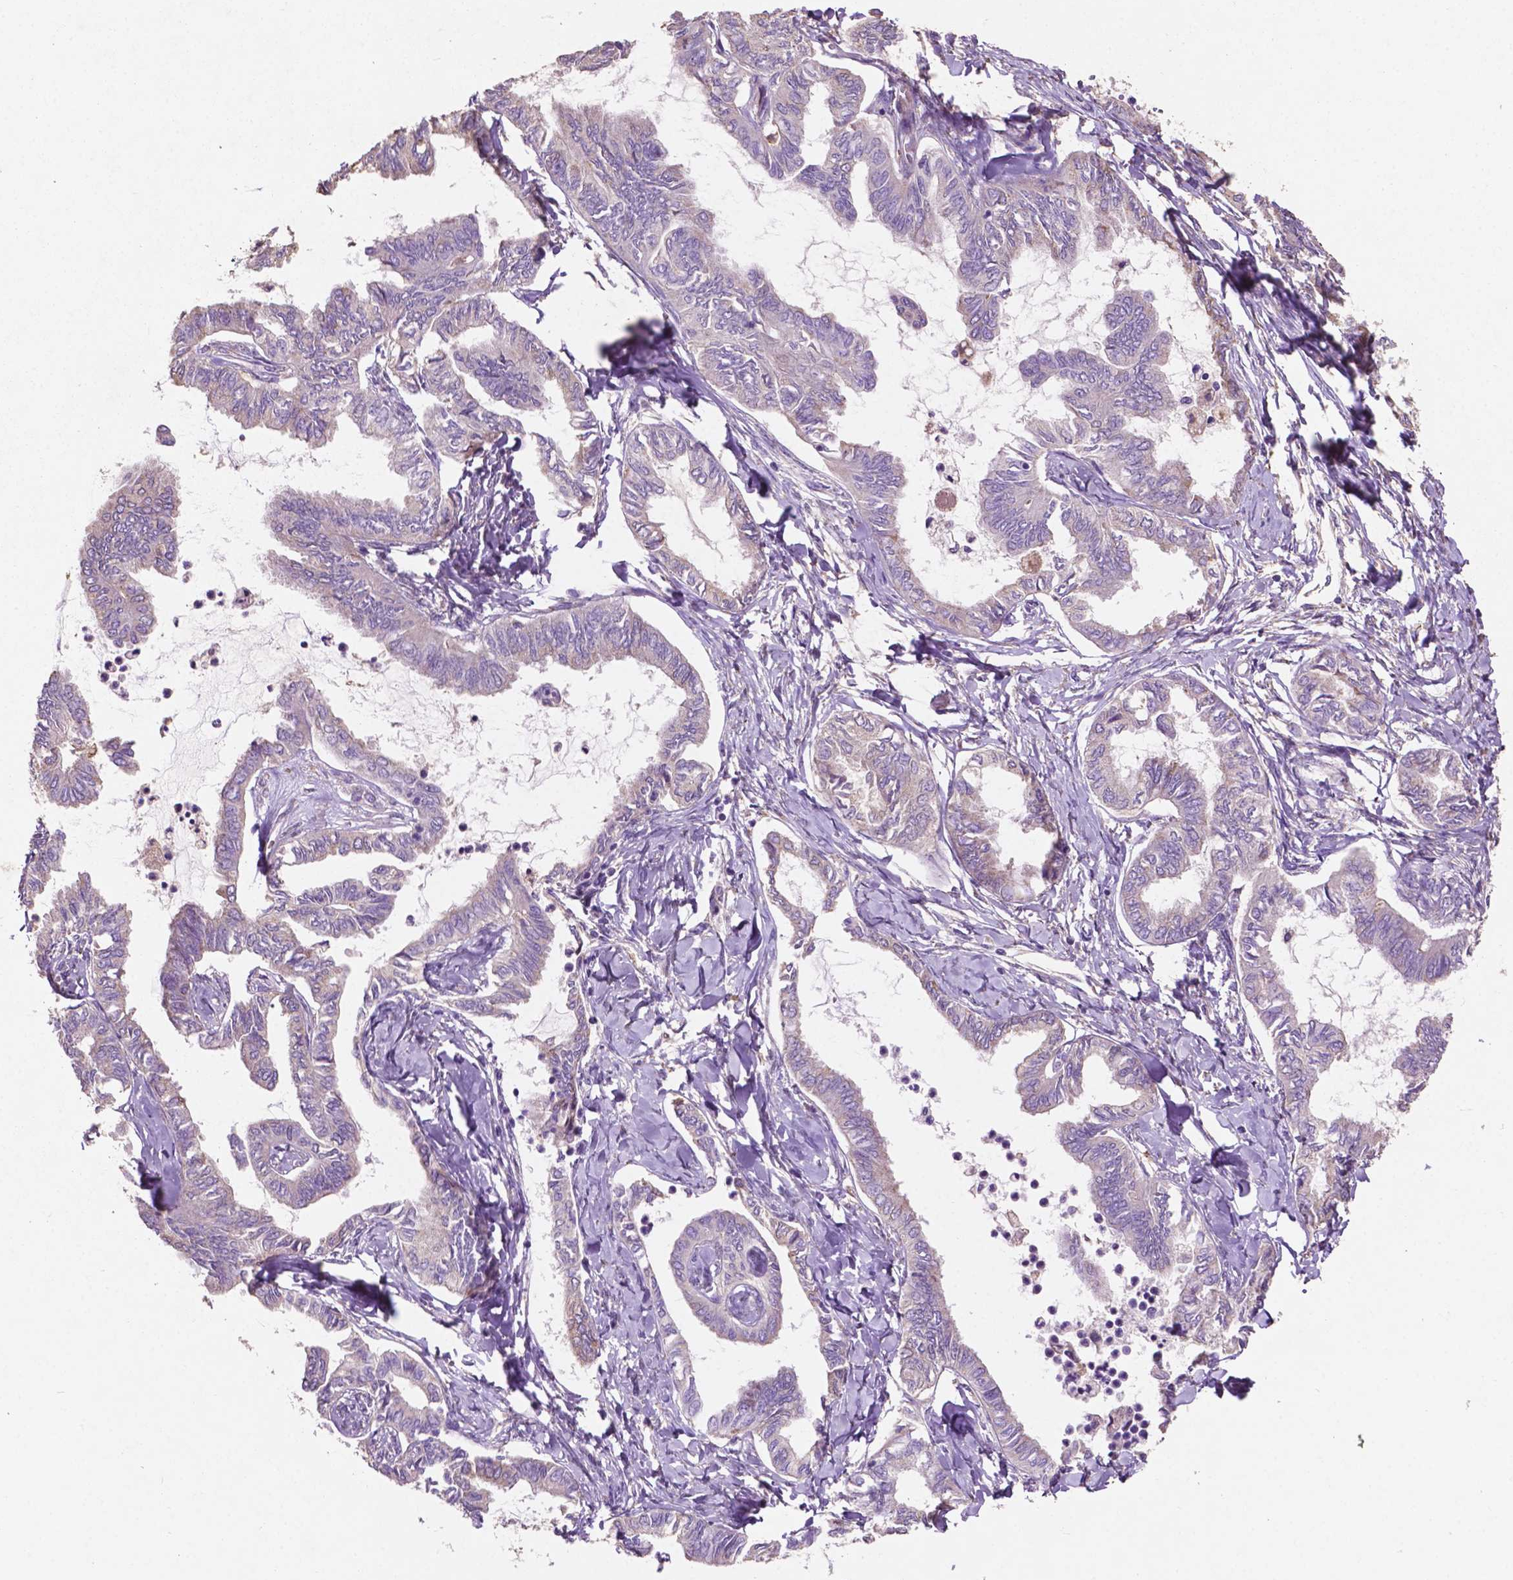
{"staining": {"intensity": "moderate", "quantity": "<25%", "location": "cytoplasmic/membranous"}, "tissue": "ovarian cancer", "cell_type": "Tumor cells", "image_type": "cancer", "snomed": [{"axis": "morphology", "description": "Carcinoma, endometroid"}, {"axis": "topography", "description": "Ovary"}], "caption": "IHC of endometroid carcinoma (ovarian) demonstrates low levels of moderate cytoplasmic/membranous positivity in about <25% of tumor cells.", "gene": "MBTPS1", "patient": {"sex": "female", "age": 70}}